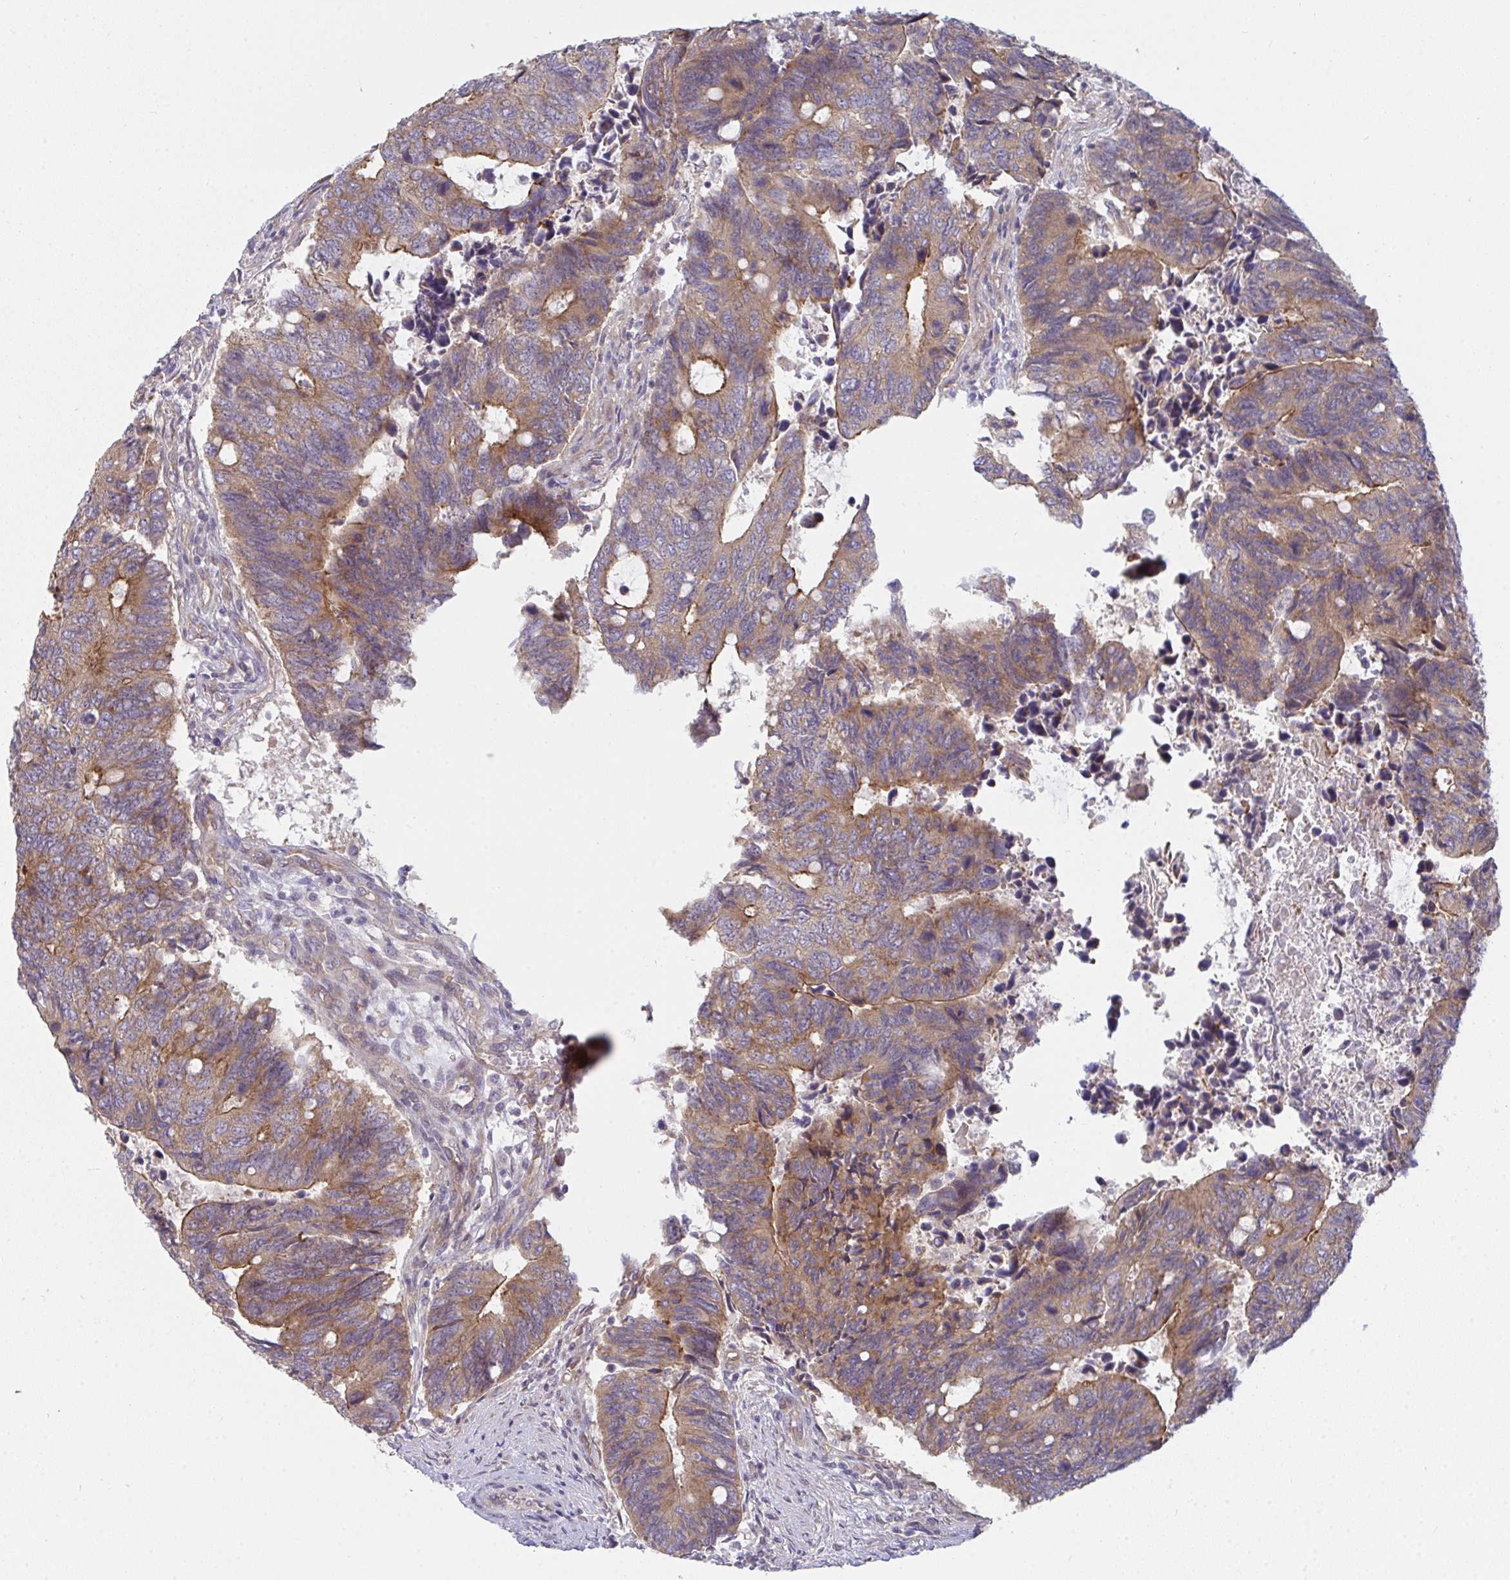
{"staining": {"intensity": "moderate", "quantity": ">75%", "location": "cytoplasmic/membranous"}, "tissue": "colorectal cancer", "cell_type": "Tumor cells", "image_type": "cancer", "snomed": [{"axis": "morphology", "description": "Adenocarcinoma, NOS"}, {"axis": "topography", "description": "Colon"}], "caption": "DAB (3,3'-diaminobenzidine) immunohistochemical staining of colorectal cancer demonstrates moderate cytoplasmic/membranous protein positivity in about >75% of tumor cells.", "gene": "CASP9", "patient": {"sex": "male", "age": 87}}